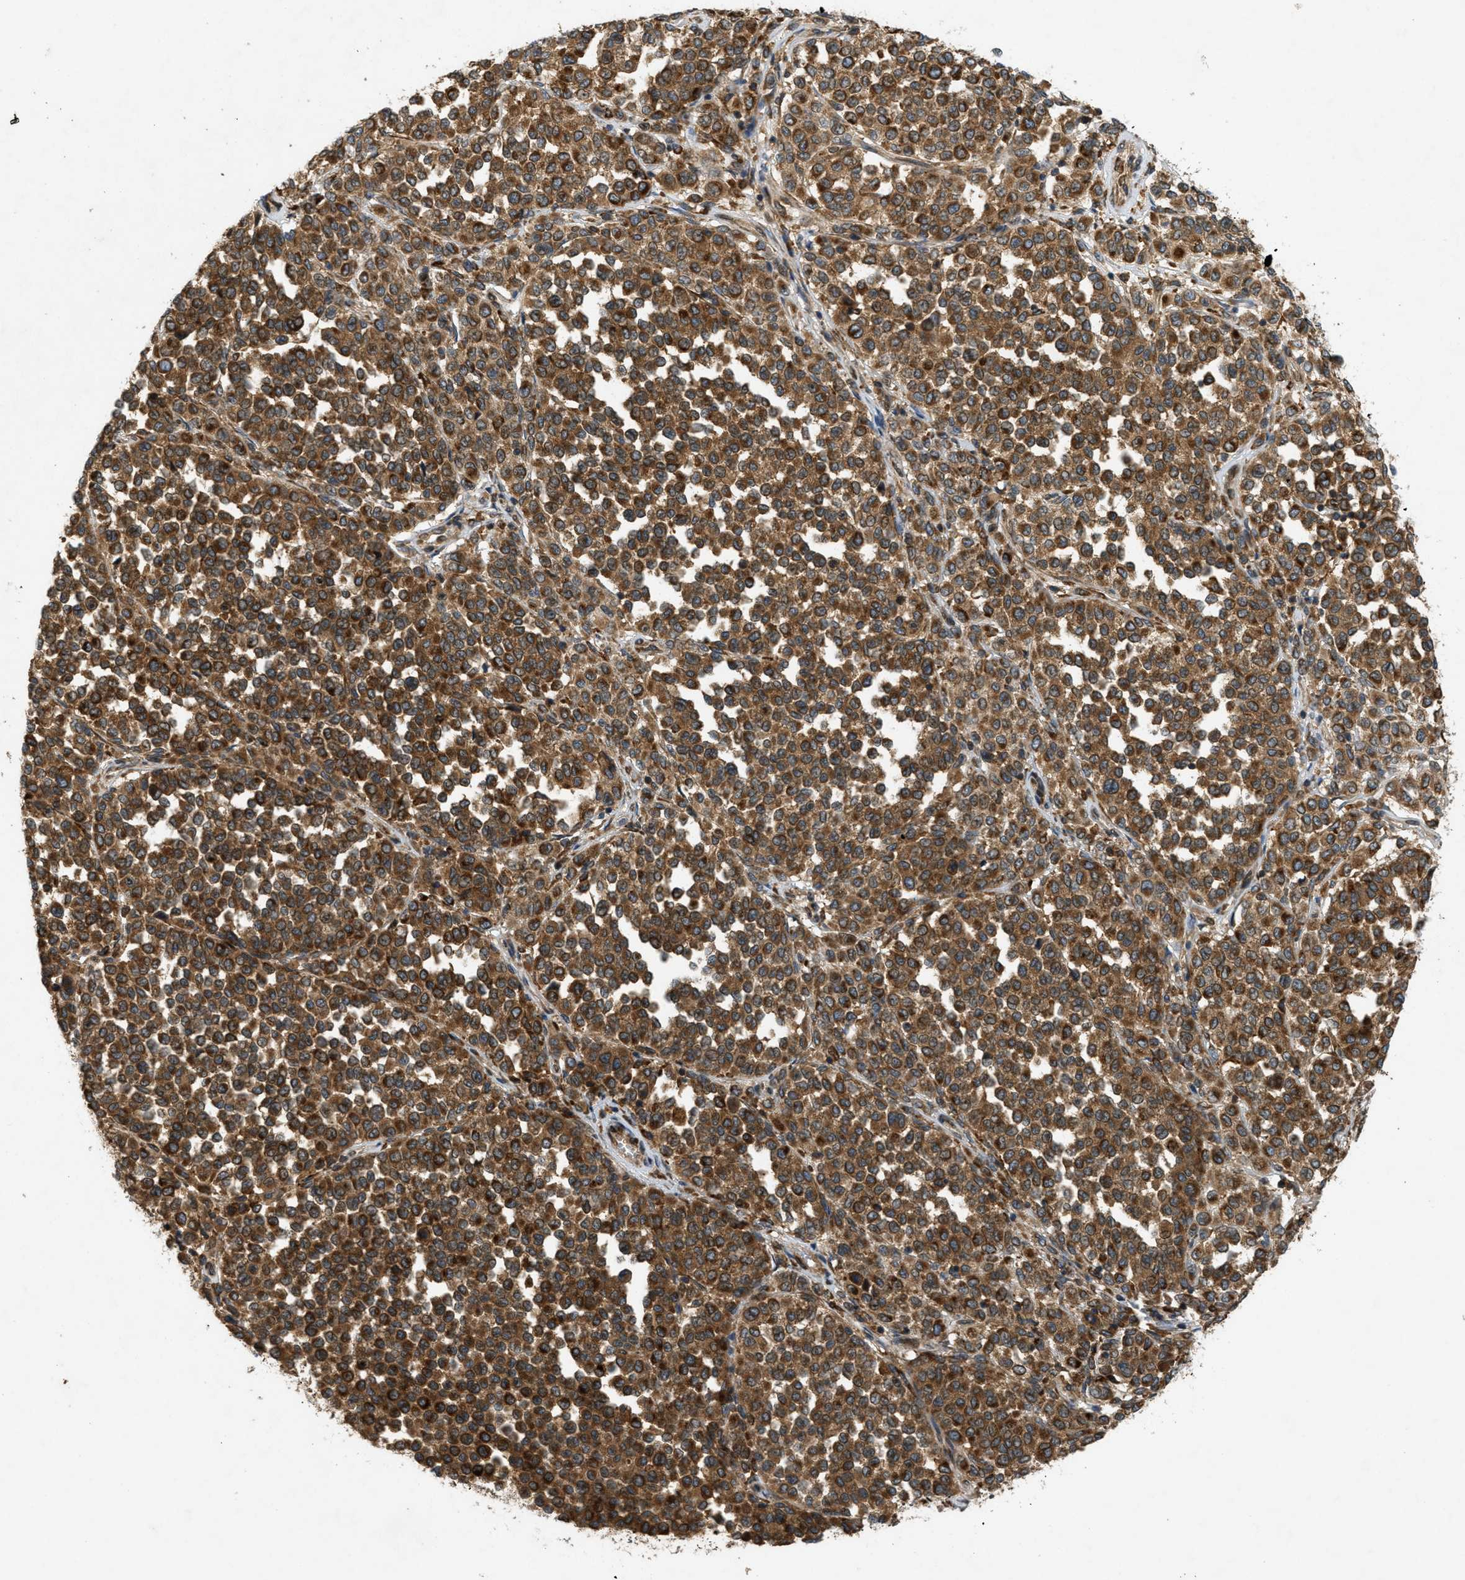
{"staining": {"intensity": "strong", "quantity": ">75%", "location": "cytoplasmic/membranous"}, "tissue": "melanoma", "cell_type": "Tumor cells", "image_type": "cancer", "snomed": [{"axis": "morphology", "description": "Malignant melanoma, Metastatic site"}, {"axis": "topography", "description": "Pancreas"}], "caption": "High-power microscopy captured an immunohistochemistry micrograph of malignant melanoma (metastatic site), revealing strong cytoplasmic/membranous expression in about >75% of tumor cells.", "gene": "PCDH18", "patient": {"sex": "female", "age": 30}}